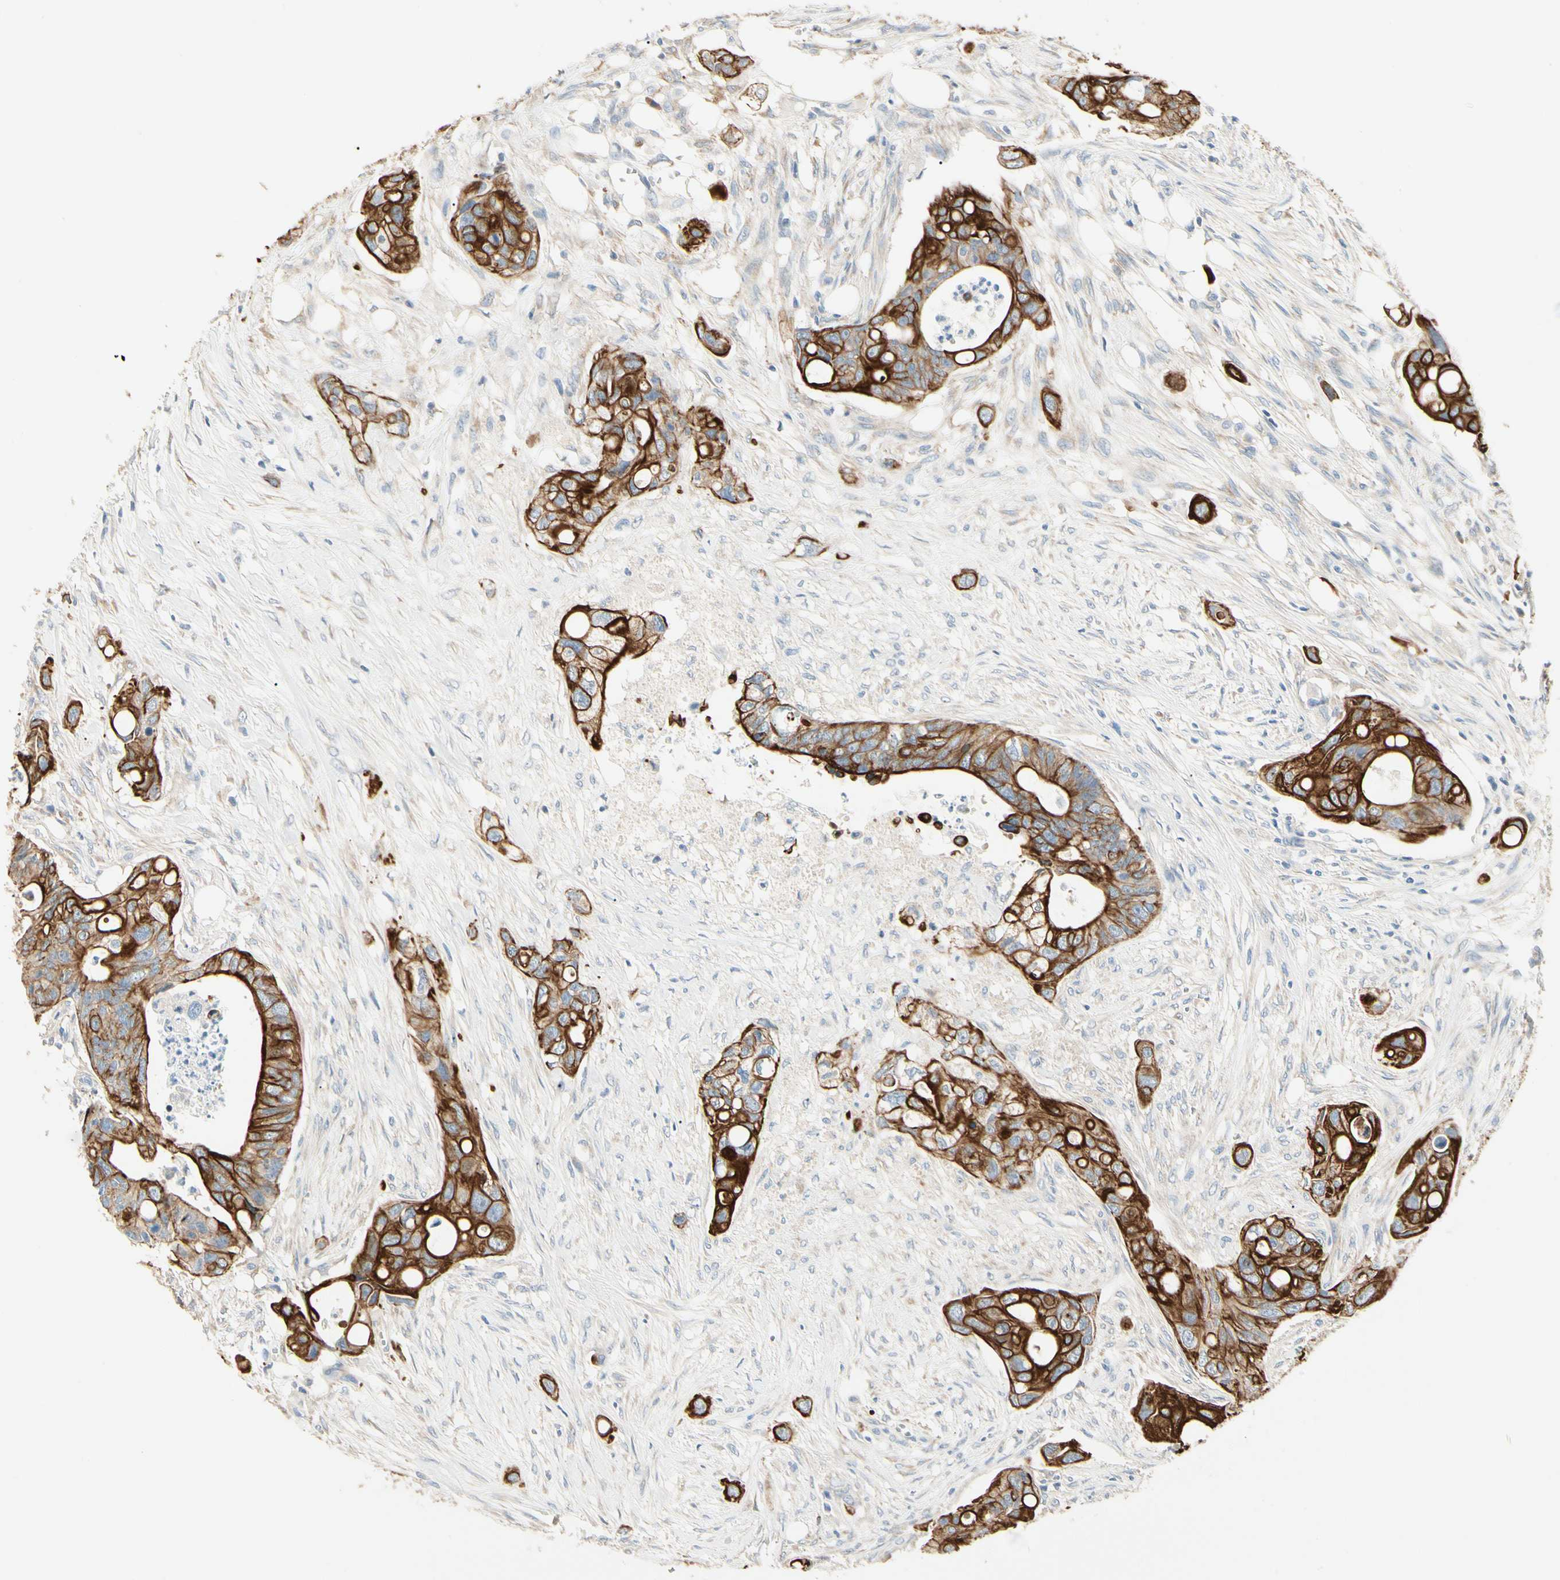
{"staining": {"intensity": "strong", "quantity": ">75%", "location": "cytoplasmic/membranous"}, "tissue": "colorectal cancer", "cell_type": "Tumor cells", "image_type": "cancer", "snomed": [{"axis": "morphology", "description": "Adenocarcinoma, NOS"}, {"axis": "topography", "description": "Colon"}], "caption": "Colorectal cancer (adenocarcinoma) tissue reveals strong cytoplasmic/membranous positivity in about >75% of tumor cells, visualized by immunohistochemistry.", "gene": "DUSP12", "patient": {"sex": "female", "age": 57}}